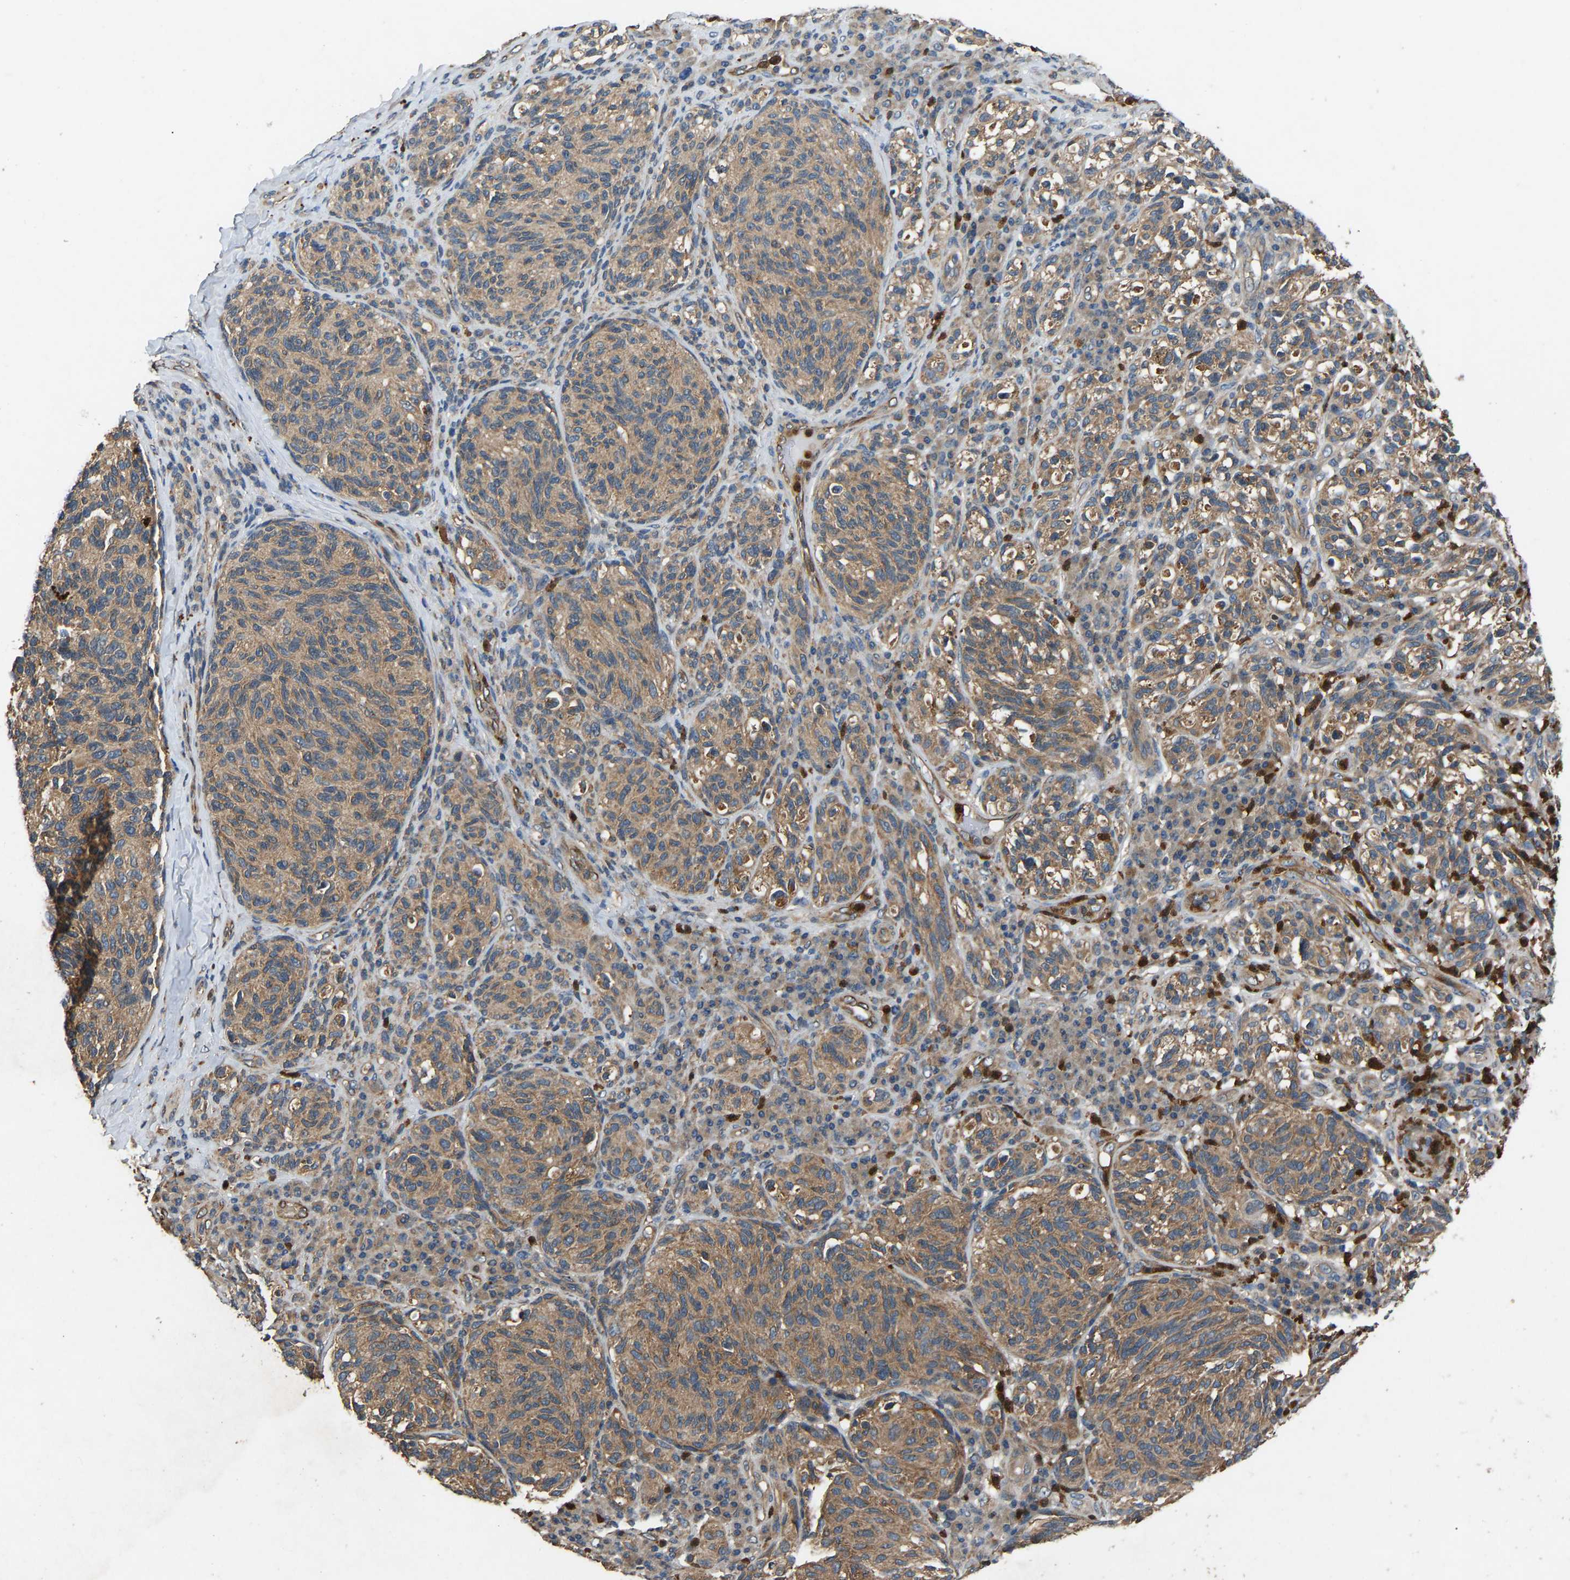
{"staining": {"intensity": "weak", "quantity": ">75%", "location": "cytoplasmic/membranous"}, "tissue": "melanoma", "cell_type": "Tumor cells", "image_type": "cancer", "snomed": [{"axis": "morphology", "description": "Malignant melanoma, NOS"}, {"axis": "topography", "description": "Skin"}], "caption": "The immunohistochemical stain shows weak cytoplasmic/membranous positivity in tumor cells of malignant melanoma tissue. The staining was performed using DAB, with brown indicating positive protein expression. Nuclei are stained blue with hematoxylin.", "gene": "PPID", "patient": {"sex": "female", "age": 73}}